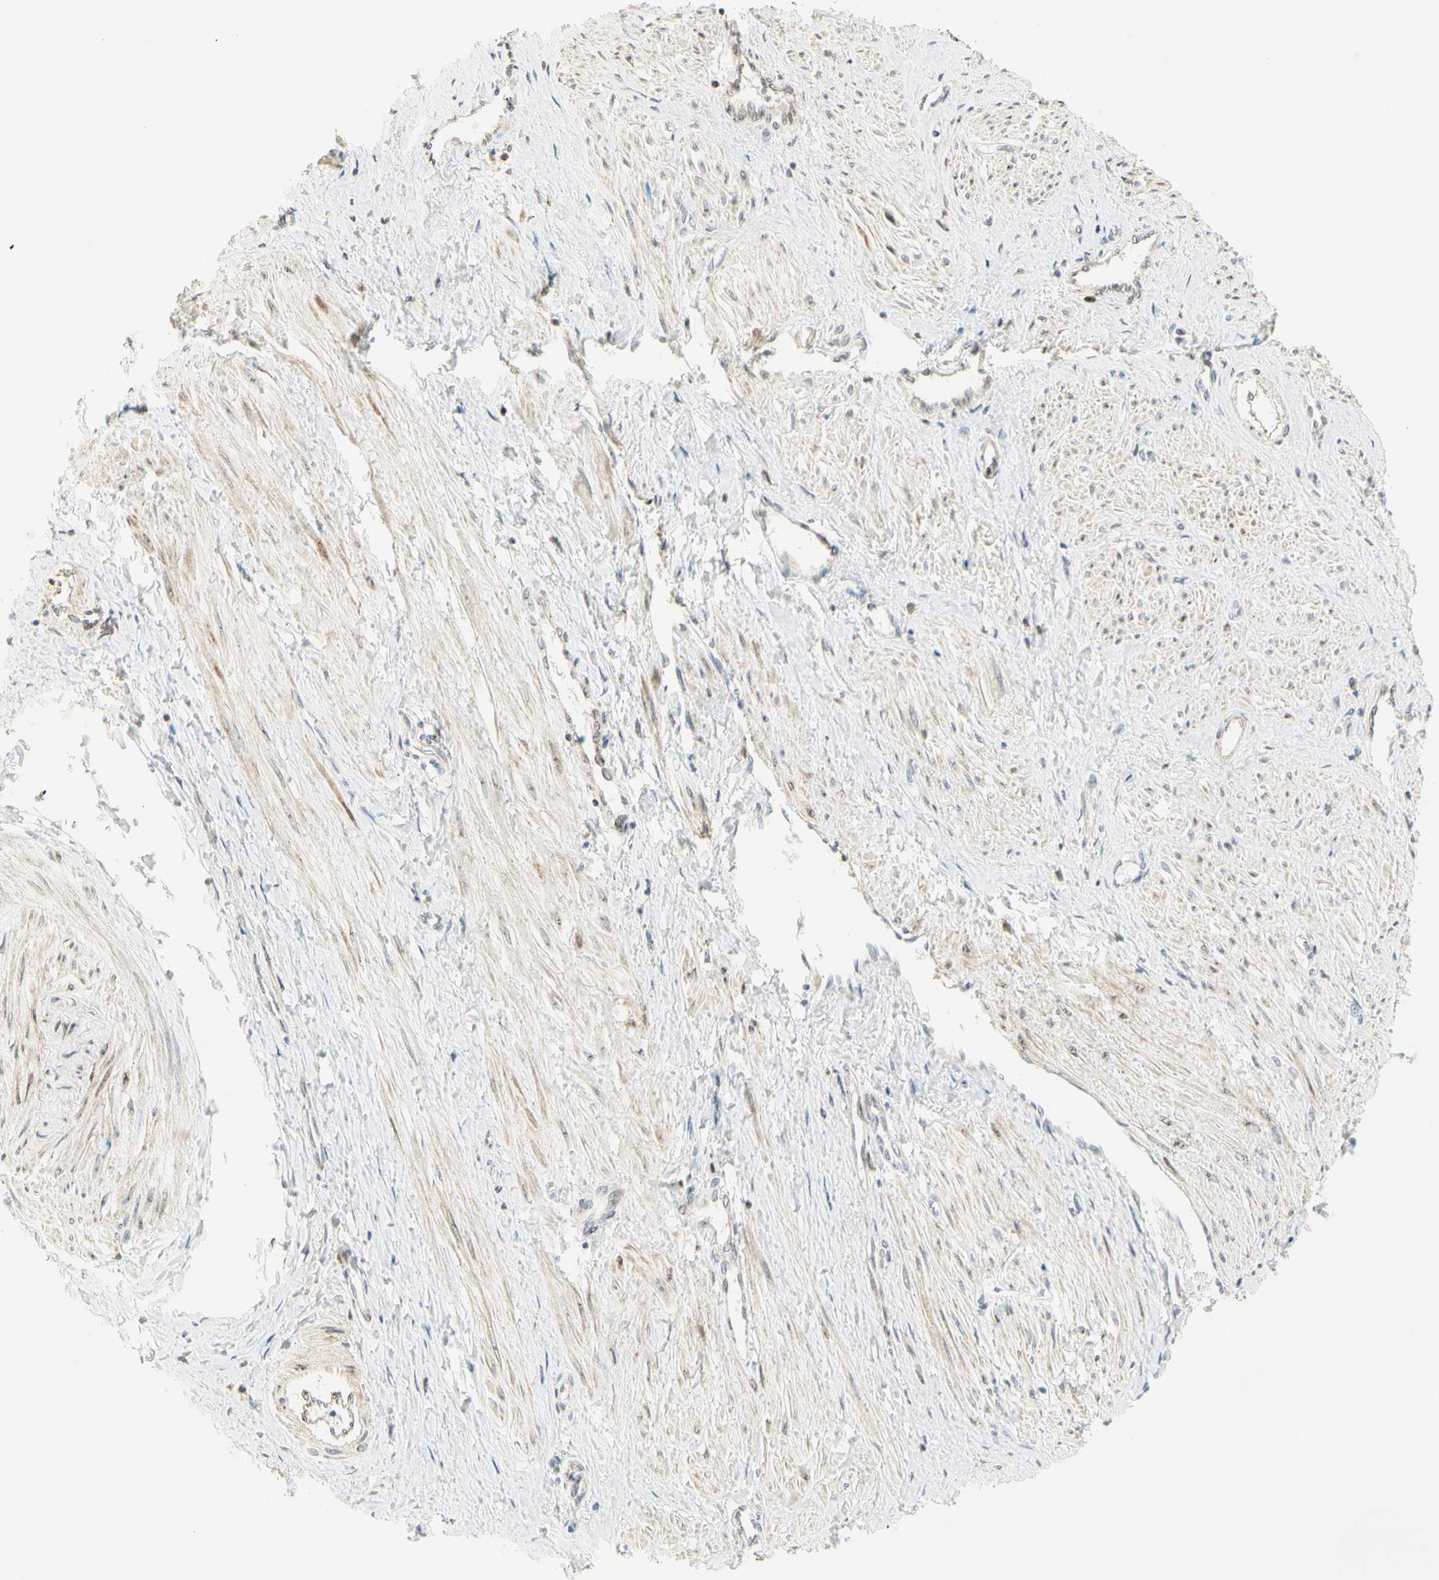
{"staining": {"intensity": "weak", "quantity": "25%-75%", "location": "cytoplasmic/membranous"}, "tissue": "smooth muscle", "cell_type": "Smooth muscle cells", "image_type": "normal", "snomed": [{"axis": "morphology", "description": "Normal tissue, NOS"}, {"axis": "topography", "description": "Smooth muscle"}, {"axis": "topography", "description": "Uterus"}], "caption": "Smooth muscle cells demonstrate low levels of weak cytoplasmic/membranous staining in about 25%-75% of cells in unremarkable smooth muscle.", "gene": "TNFSF11", "patient": {"sex": "female", "age": 39}}